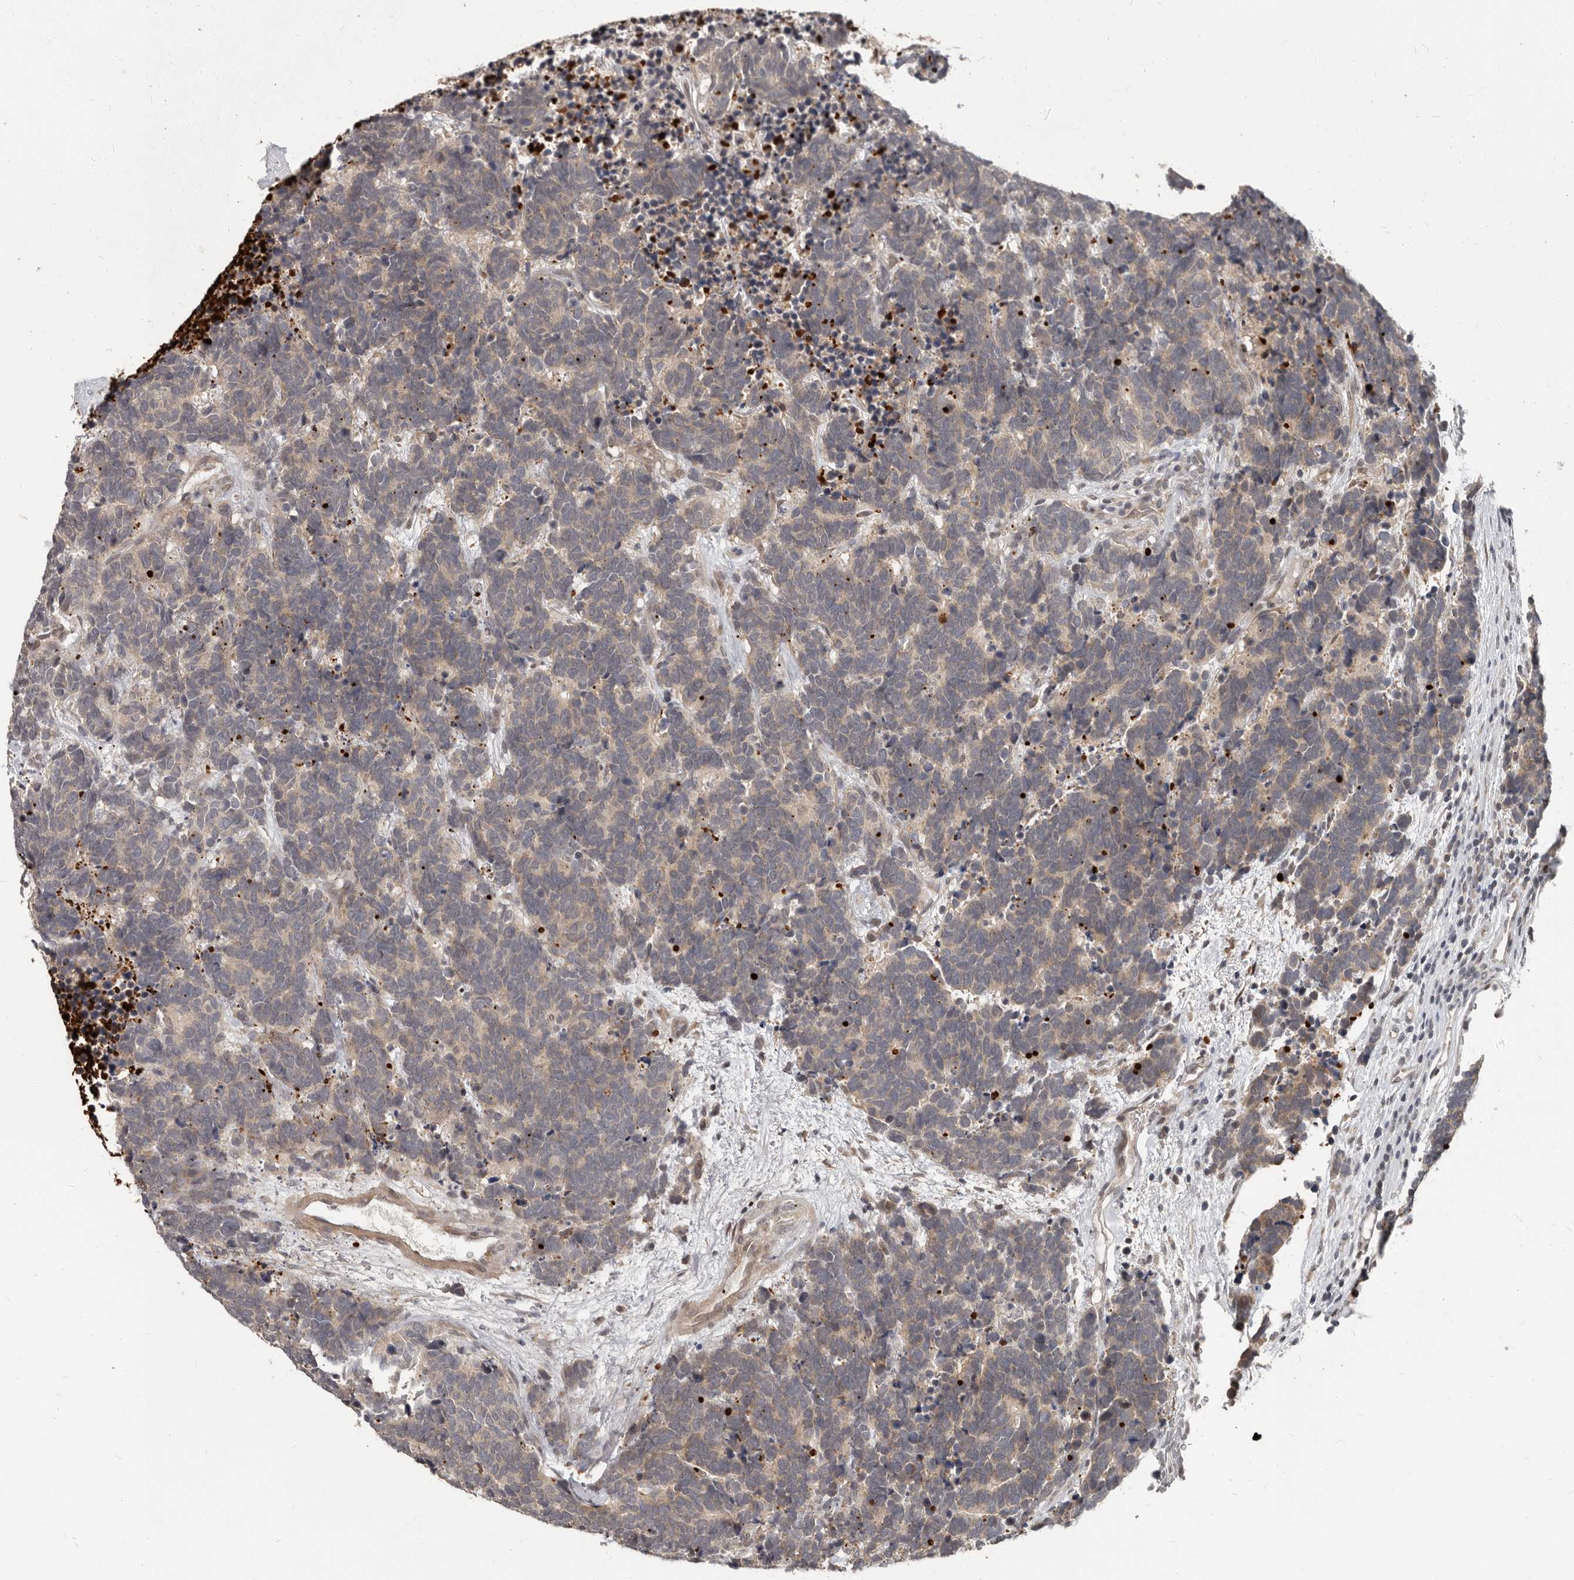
{"staining": {"intensity": "weak", "quantity": "<25%", "location": "cytoplasmic/membranous"}, "tissue": "carcinoid", "cell_type": "Tumor cells", "image_type": "cancer", "snomed": [{"axis": "morphology", "description": "Carcinoma, NOS"}, {"axis": "morphology", "description": "Carcinoid, malignant, NOS"}, {"axis": "topography", "description": "Urinary bladder"}], "caption": "This is an immunohistochemistry histopathology image of human carcinoma. There is no positivity in tumor cells.", "gene": "APOL6", "patient": {"sex": "male", "age": 57}}